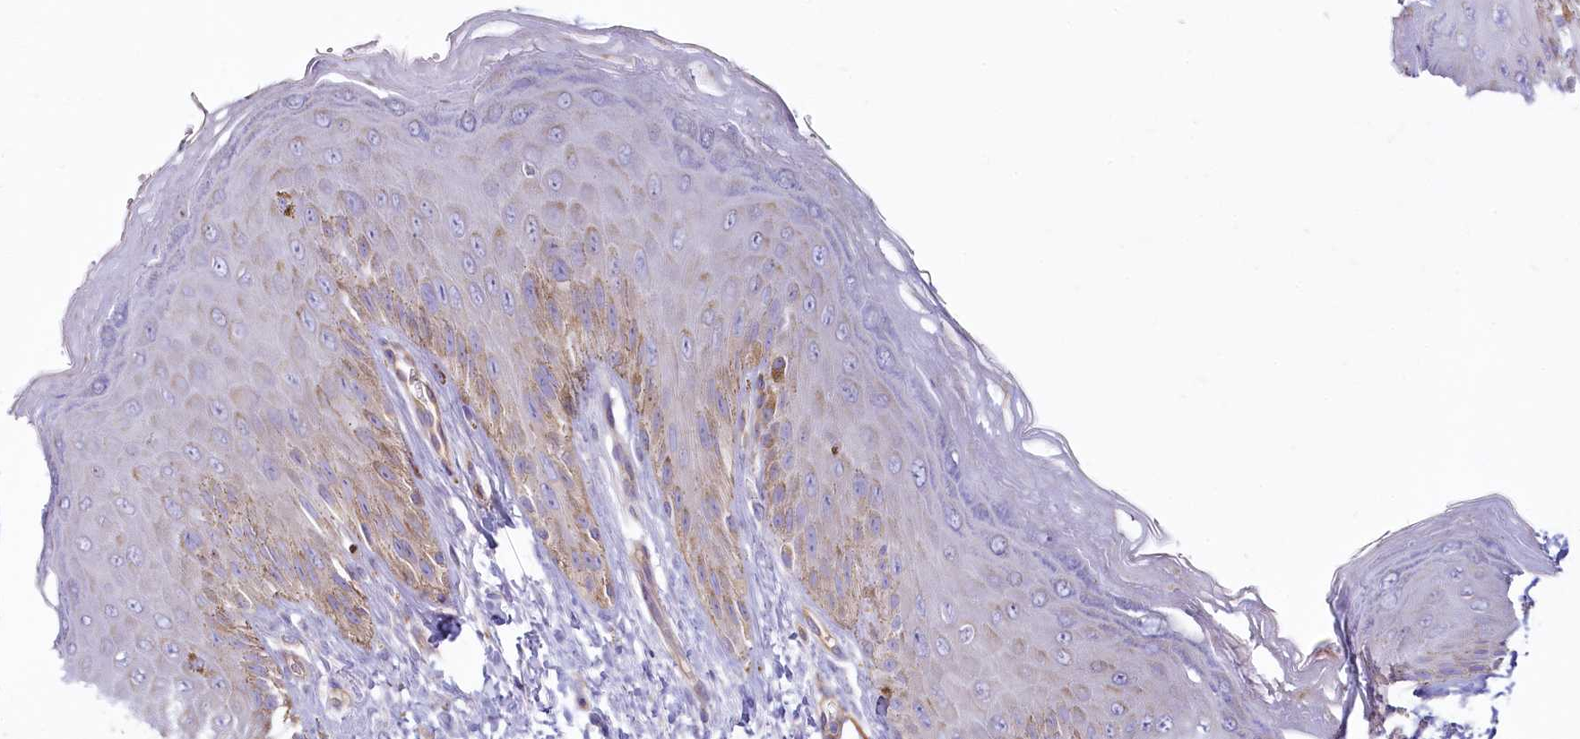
{"staining": {"intensity": "weak", "quantity": "<25%", "location": "cytoplasmic/membranous"}, "tissue": "skin", "cell_type": "Epidermal cells", "image_type": "normal", "snomed": [{"axis": "morphology", "description": "Normal tissue, NOS"}, {"axis": "topography", "description": "Anal"}], "caption": "The image reveals no staining of epidermal cells in normal skin.", "gene": "LMOD3", "patient": {"sex": "male", "age": 44}}